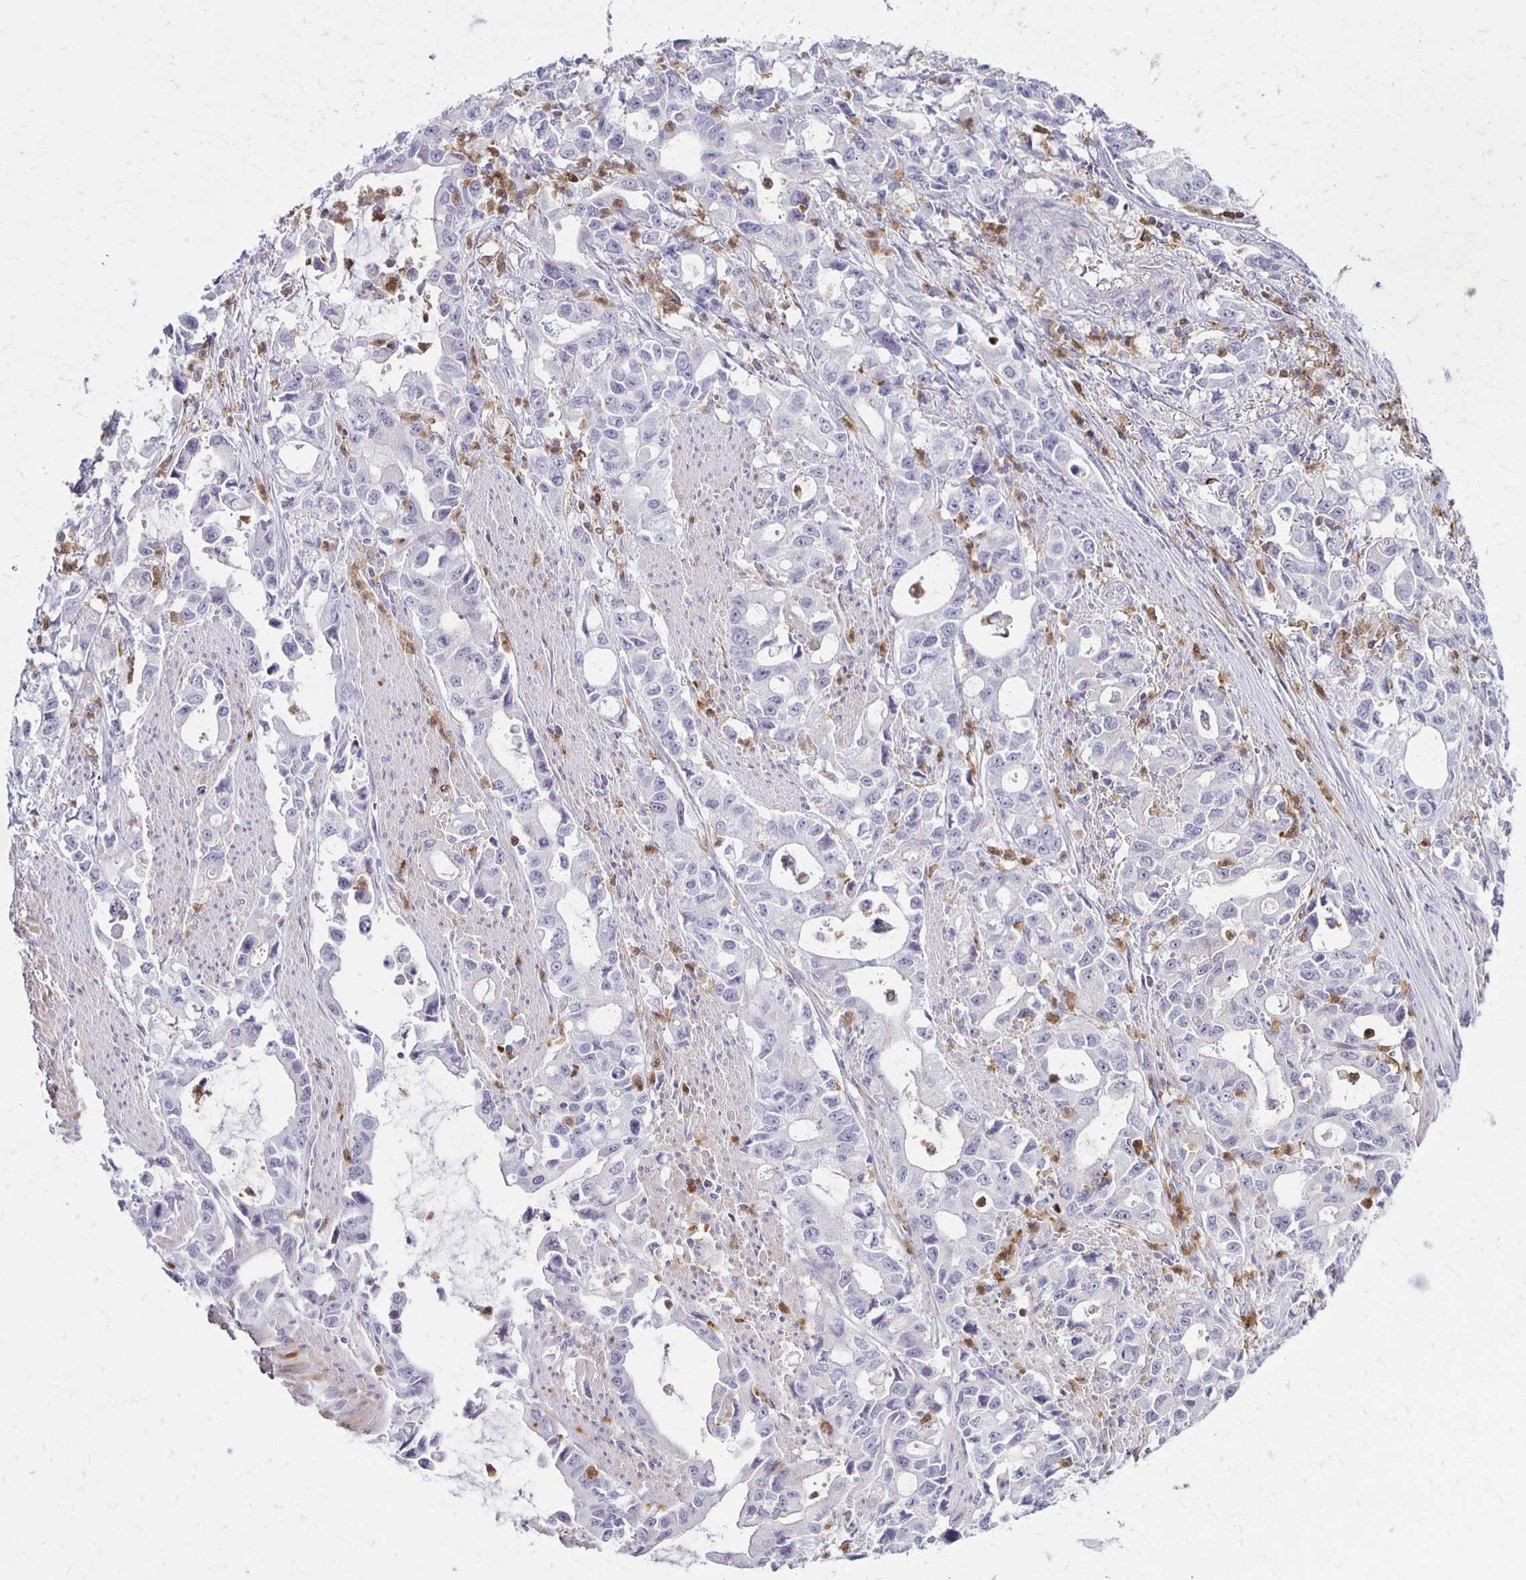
{"staining": {"intensity": "negative", "quantity": "none", "location": "none"}, "tissue": "stomach cancer", "cell_type": "Tumor cells", "image_type": "cancer", "snomed": [{"axis": "morphology", "description": "Adenocarcinoma, NOS"}, {"axis": "topography", "description": "Stomach, upper"}], "caption": "Immunohistochemistry micrograph of stomach cancer stained for a protein (brown), which shows no positivity in tumor cells.", "gene": "CCL21", "patient": {"sex": "male", "age": 85}}